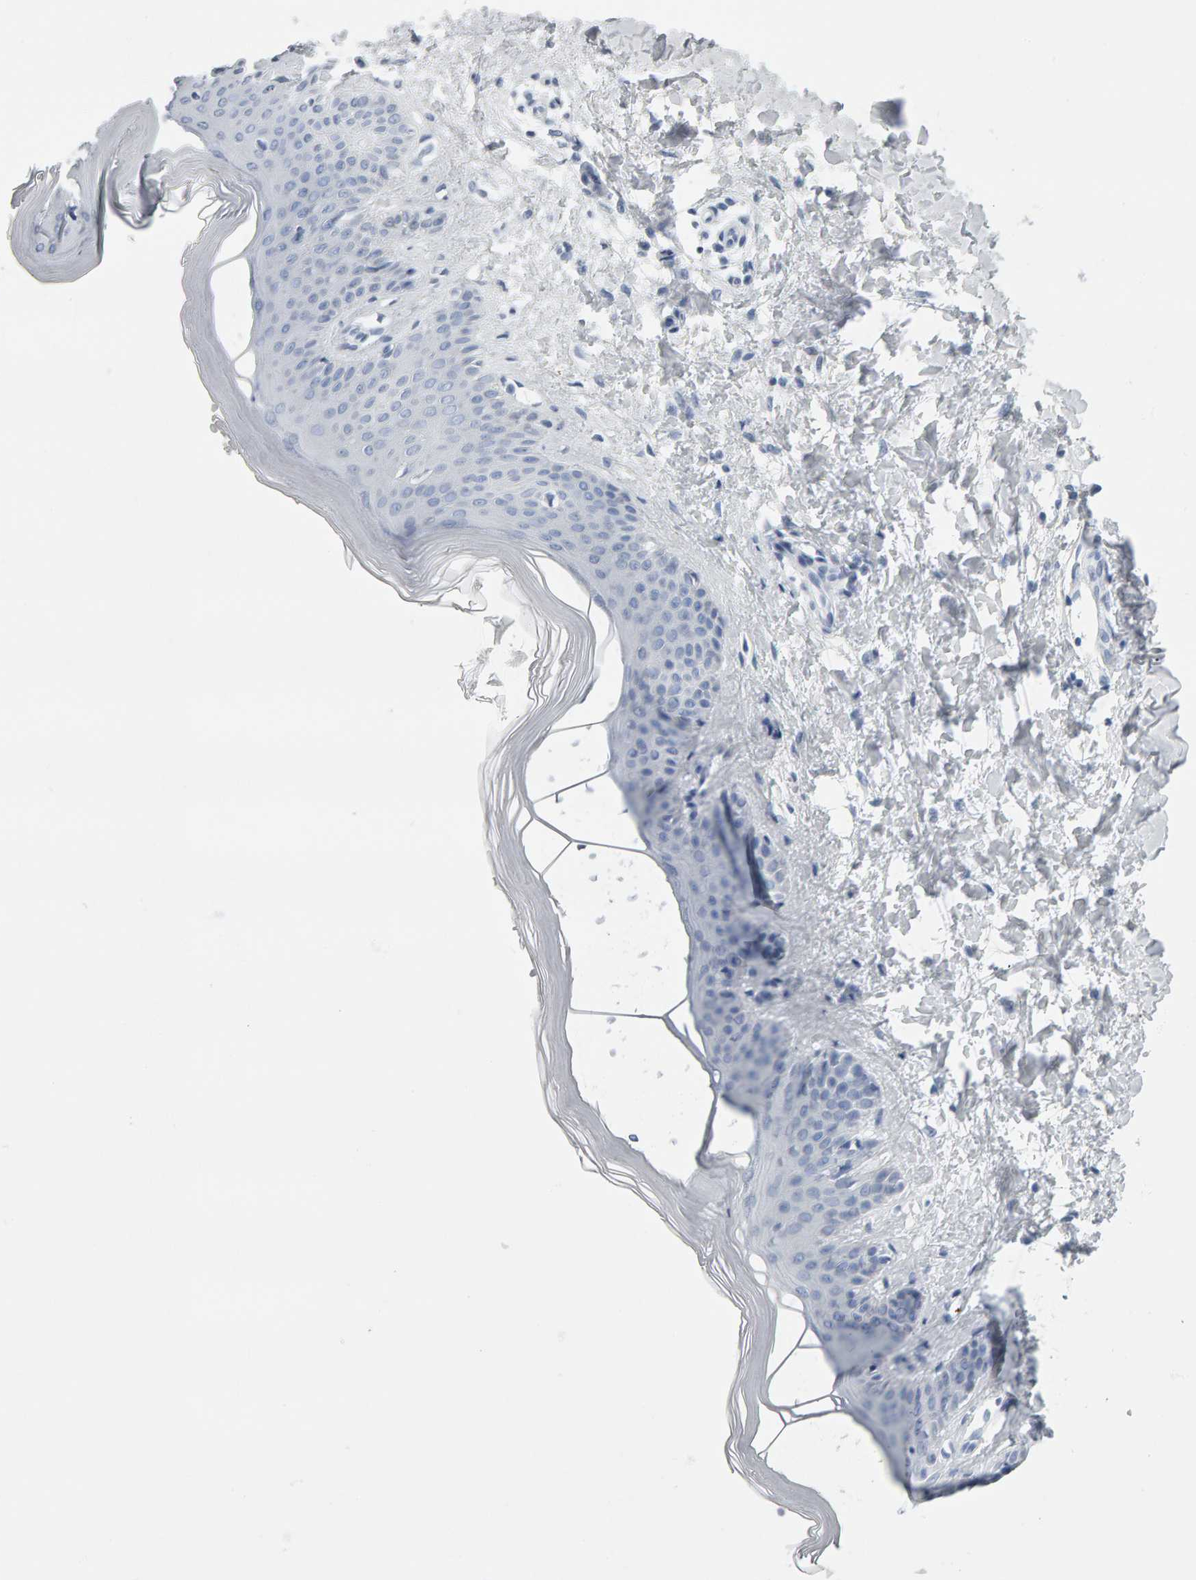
{"staining": {"intensity": "negative", "quantity": "none", "location": "none"}, "tissue": "skin", "cell_type": "Fibroblasts", "image_type": "normal", "snomed": [{"axis": "morphology", "description": "Normal tissue, NOS"}, {"axis": "morphology", "description": "Malignant melanoma, Metastatic site"}, {"axis": "topography", "description": "Skin"}], "caption": "Protein analysis of unremarkable skin reveals no significant positivity in fibroblasts. (Immunohistochemistry (ihc), brightfield microscopy, high magnification).", "gene": "SPACA3", "patient": {"sex": "male", "age": 41}}